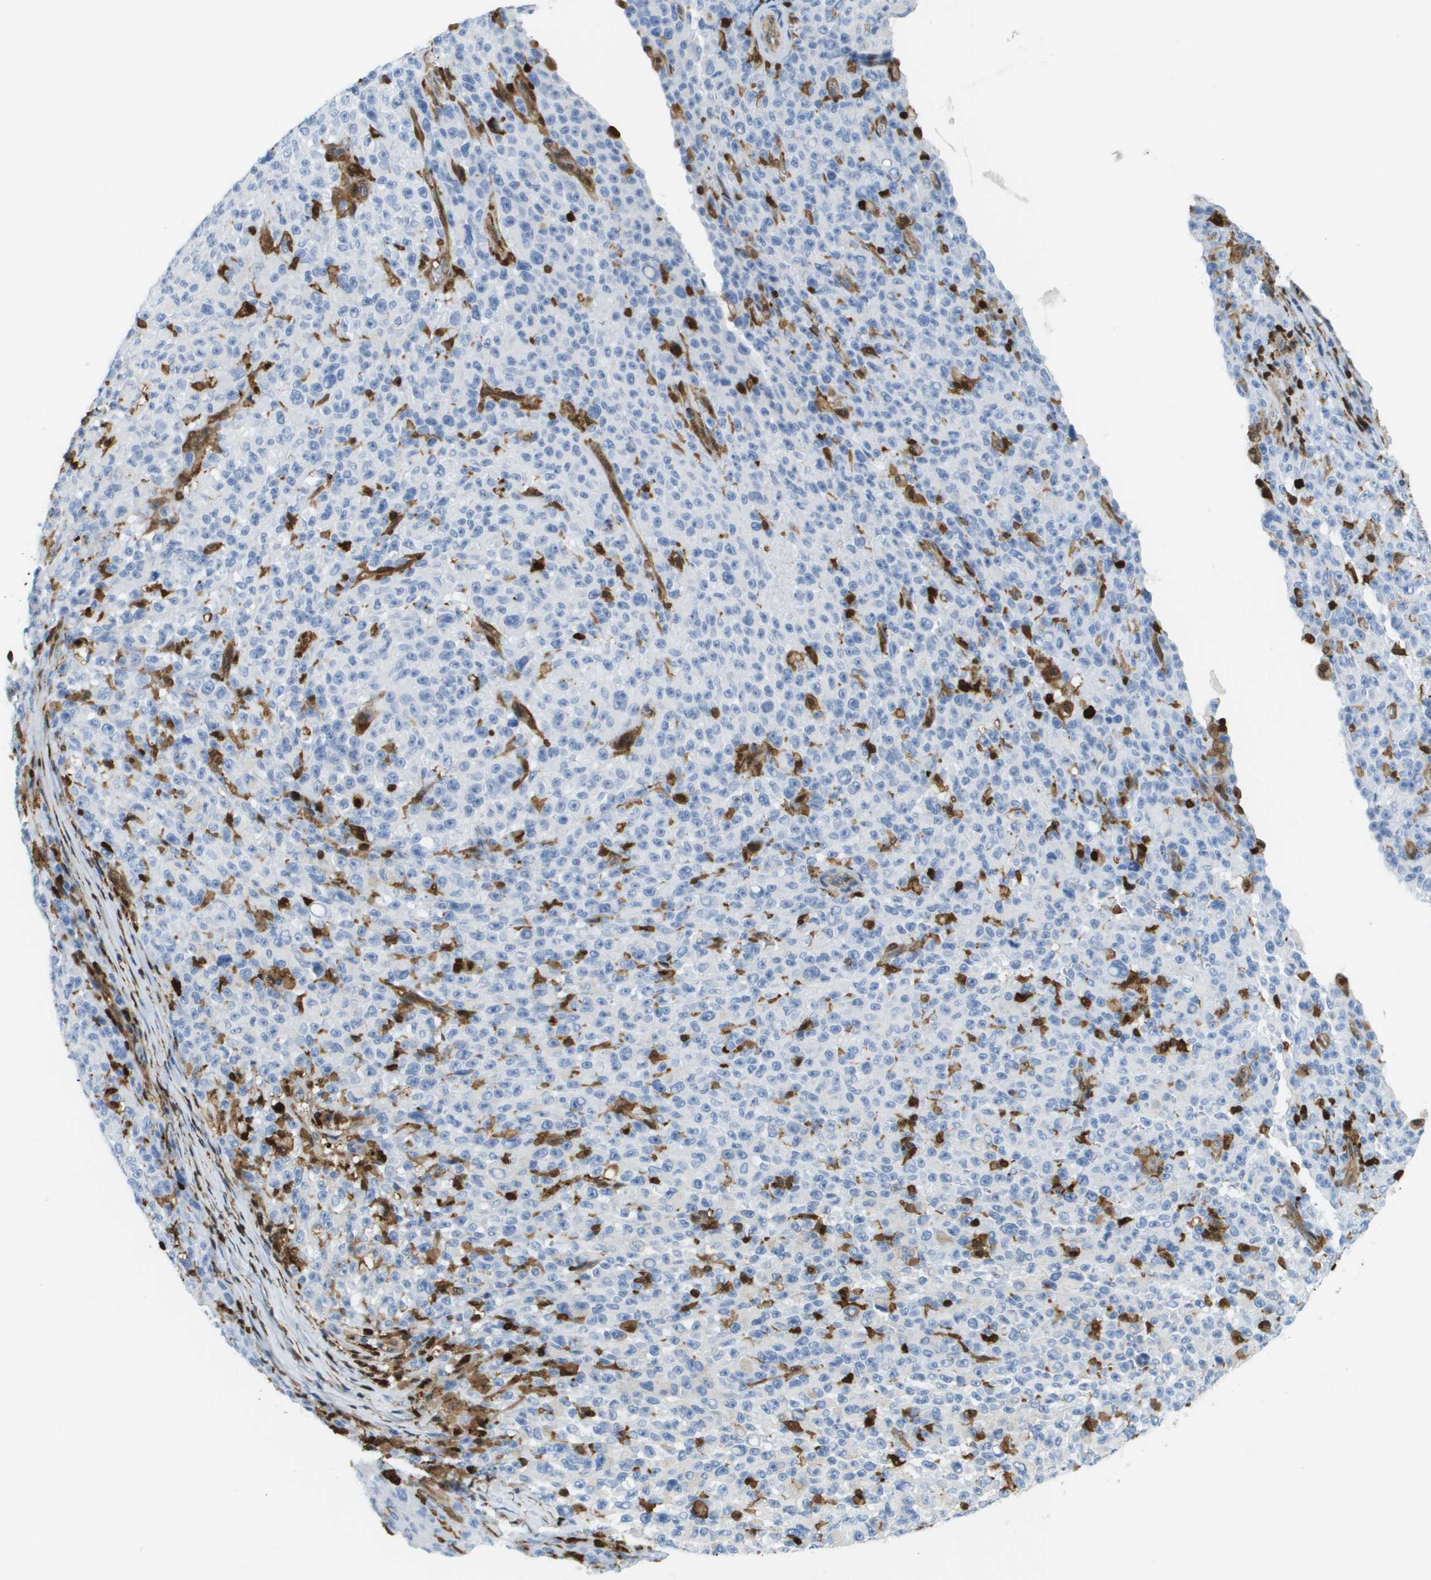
{"staining": {"intensity": "negative", "quantity": "none", "location": "none"}, "tissue": "melanoma", "cell_type": "Tumor cells", "image_type": "cancer", "snomed": [{"axis": "morphology", "description": "Malignant melanoma, NOS"}, {"axis": "topography", "description": "Skin"}], "caption": "Protein analysis of melanoma exhibits no significant positivity in tumor cells.", "gene": "DOCK5", "patient": {"sex": "female", "age": 82}}